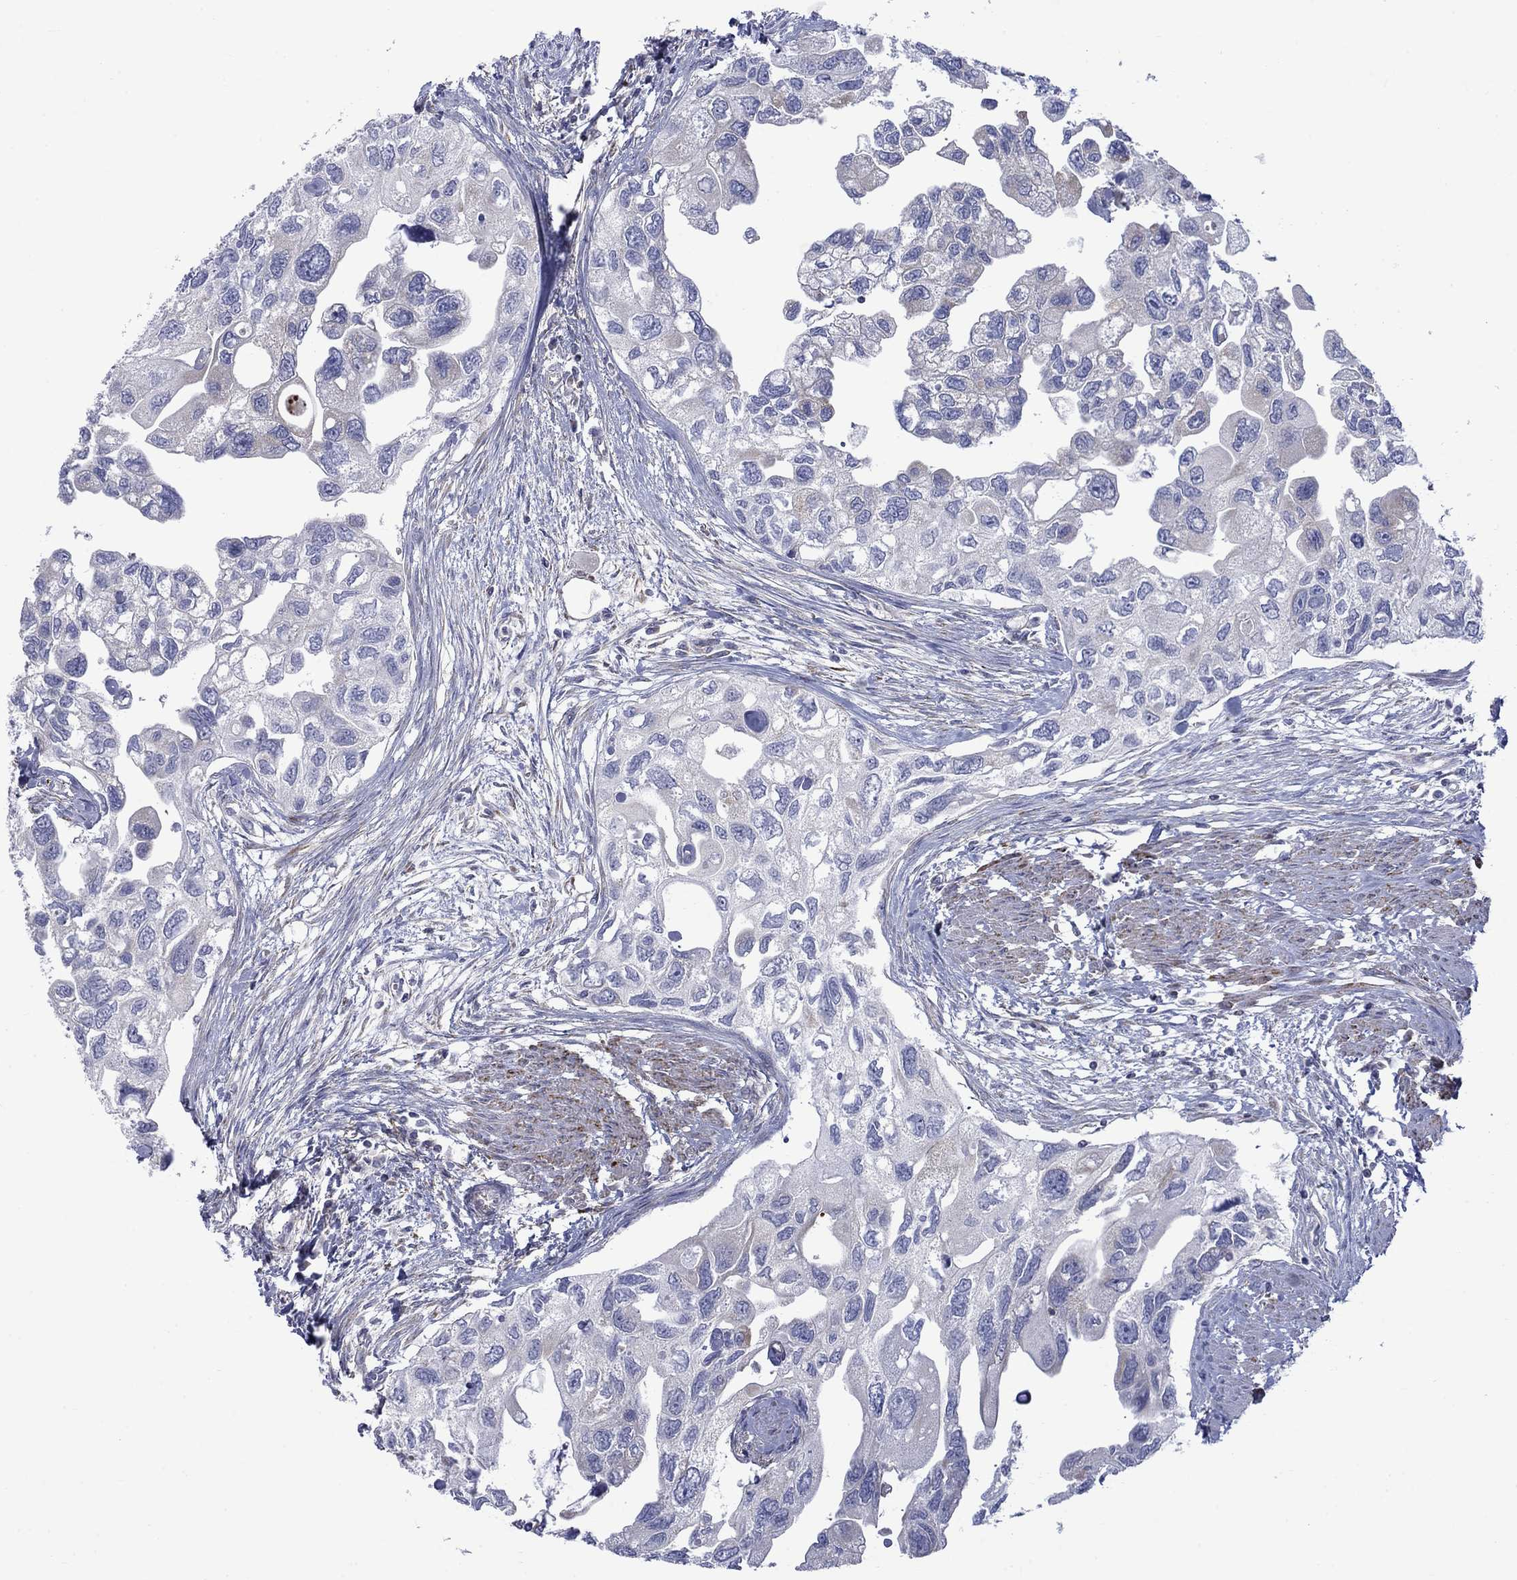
{"staining": {"intensity": "negative", "quantity": "none", "location": "none"}, "tissue": "urothelial cancer", "cell_type": "Tumor cells", "image_type": "cancer", "snomed": [{"axis": "morphology", "description": "Urothelial carcinoma, High grade"}, {"axis": "topography", "description": "Urinary bladder"}], "caption": "The image displays no significant staining in tumor cells of urothelial carcinoma (high-grade).", "gene": "CISD1", "patient": {"sex": "male", "age": 59}}